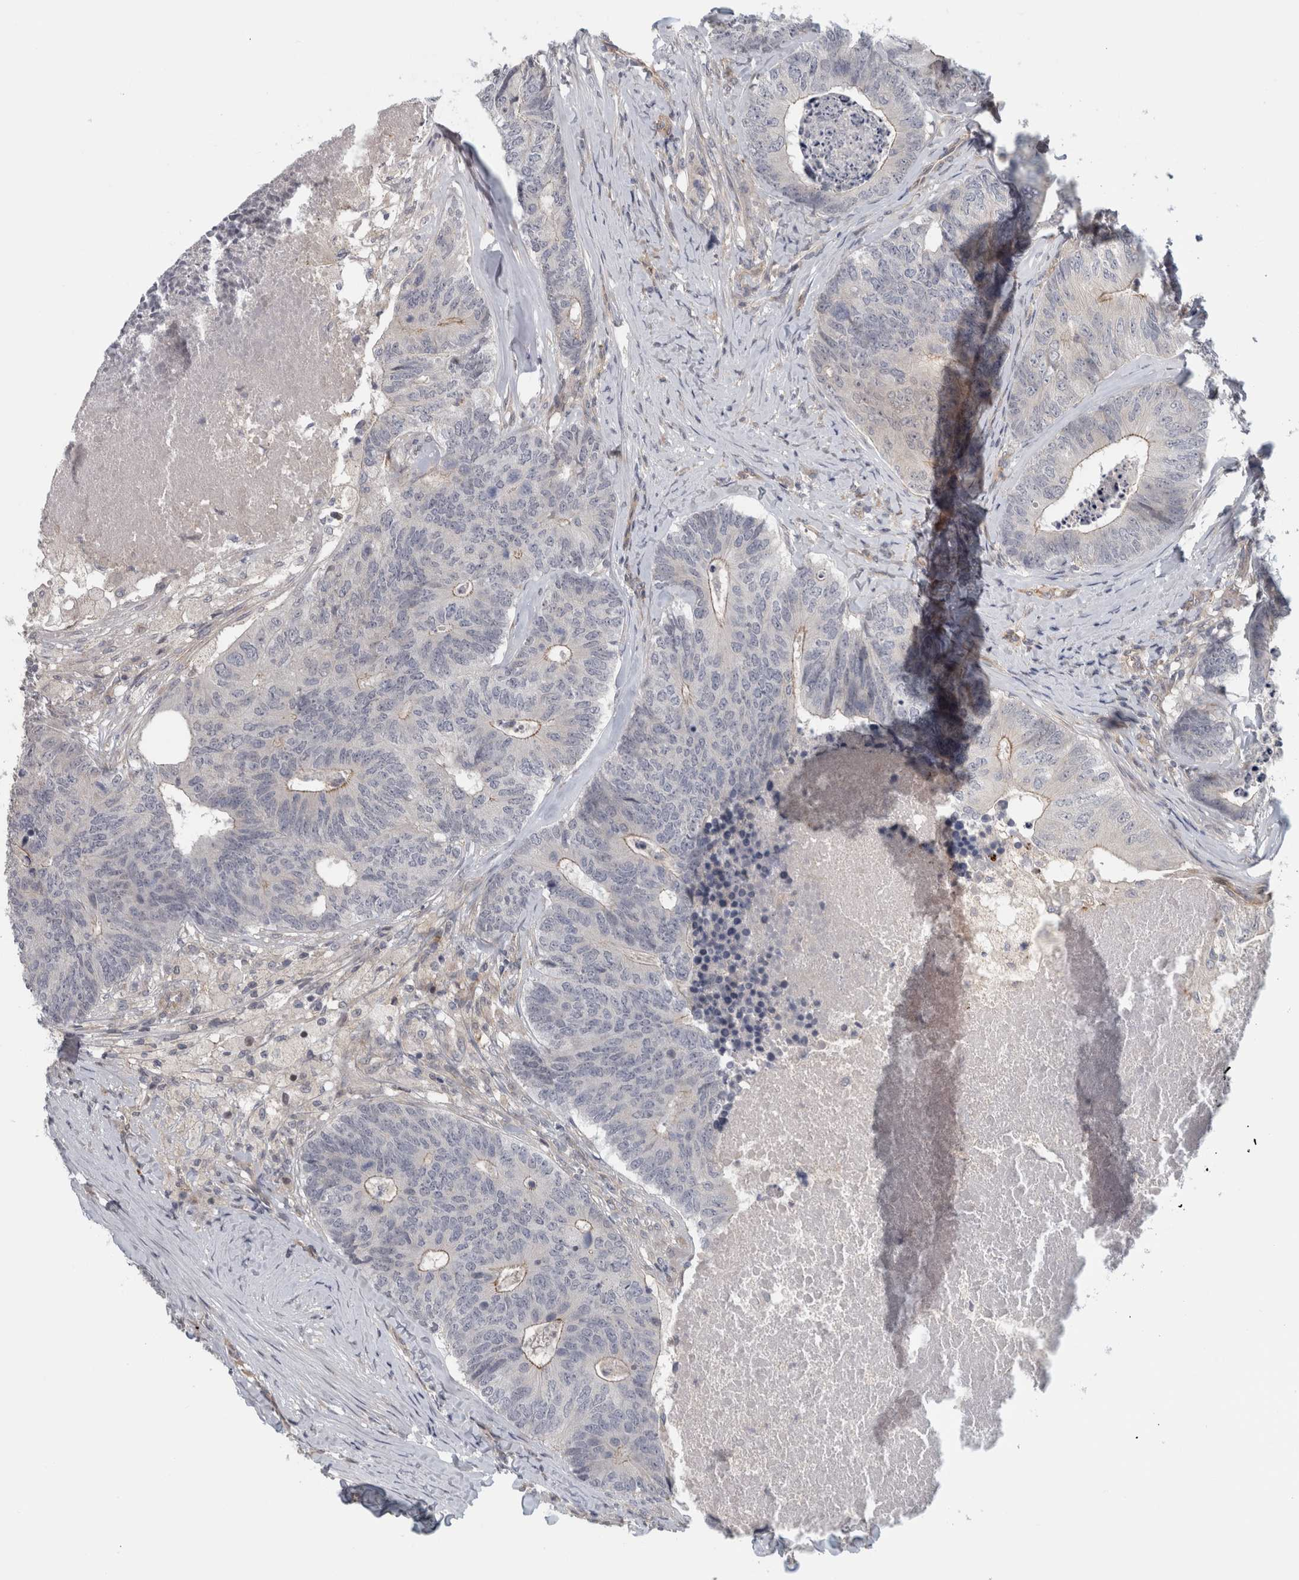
{"staining": {"intensity": "weak", "quantity": "<25%", "location": "cytoplasmic/membranous"}, "tissue": "colorectal cancer", "cell_type": "Tumor cells", "image_type": "cancer", "snomed": [{"axis": "morphology", "description": "Adenocarcinoma, NOS"}, {"axis": "topography", "description": "Colon"}], "caption": "DAB immunohistochemical staining of human colorectal cancer exhibits no significant staining in tumor cells. The staining was performed using DAB (3,3'-diaminobenzidine) to visualize the protein expression in brown, while the nuclei were stained in blue with hematoxylin (Magnification: 20x).", "gene": "ZNF804B", "patient": {"sex": "female", "age": 67}}